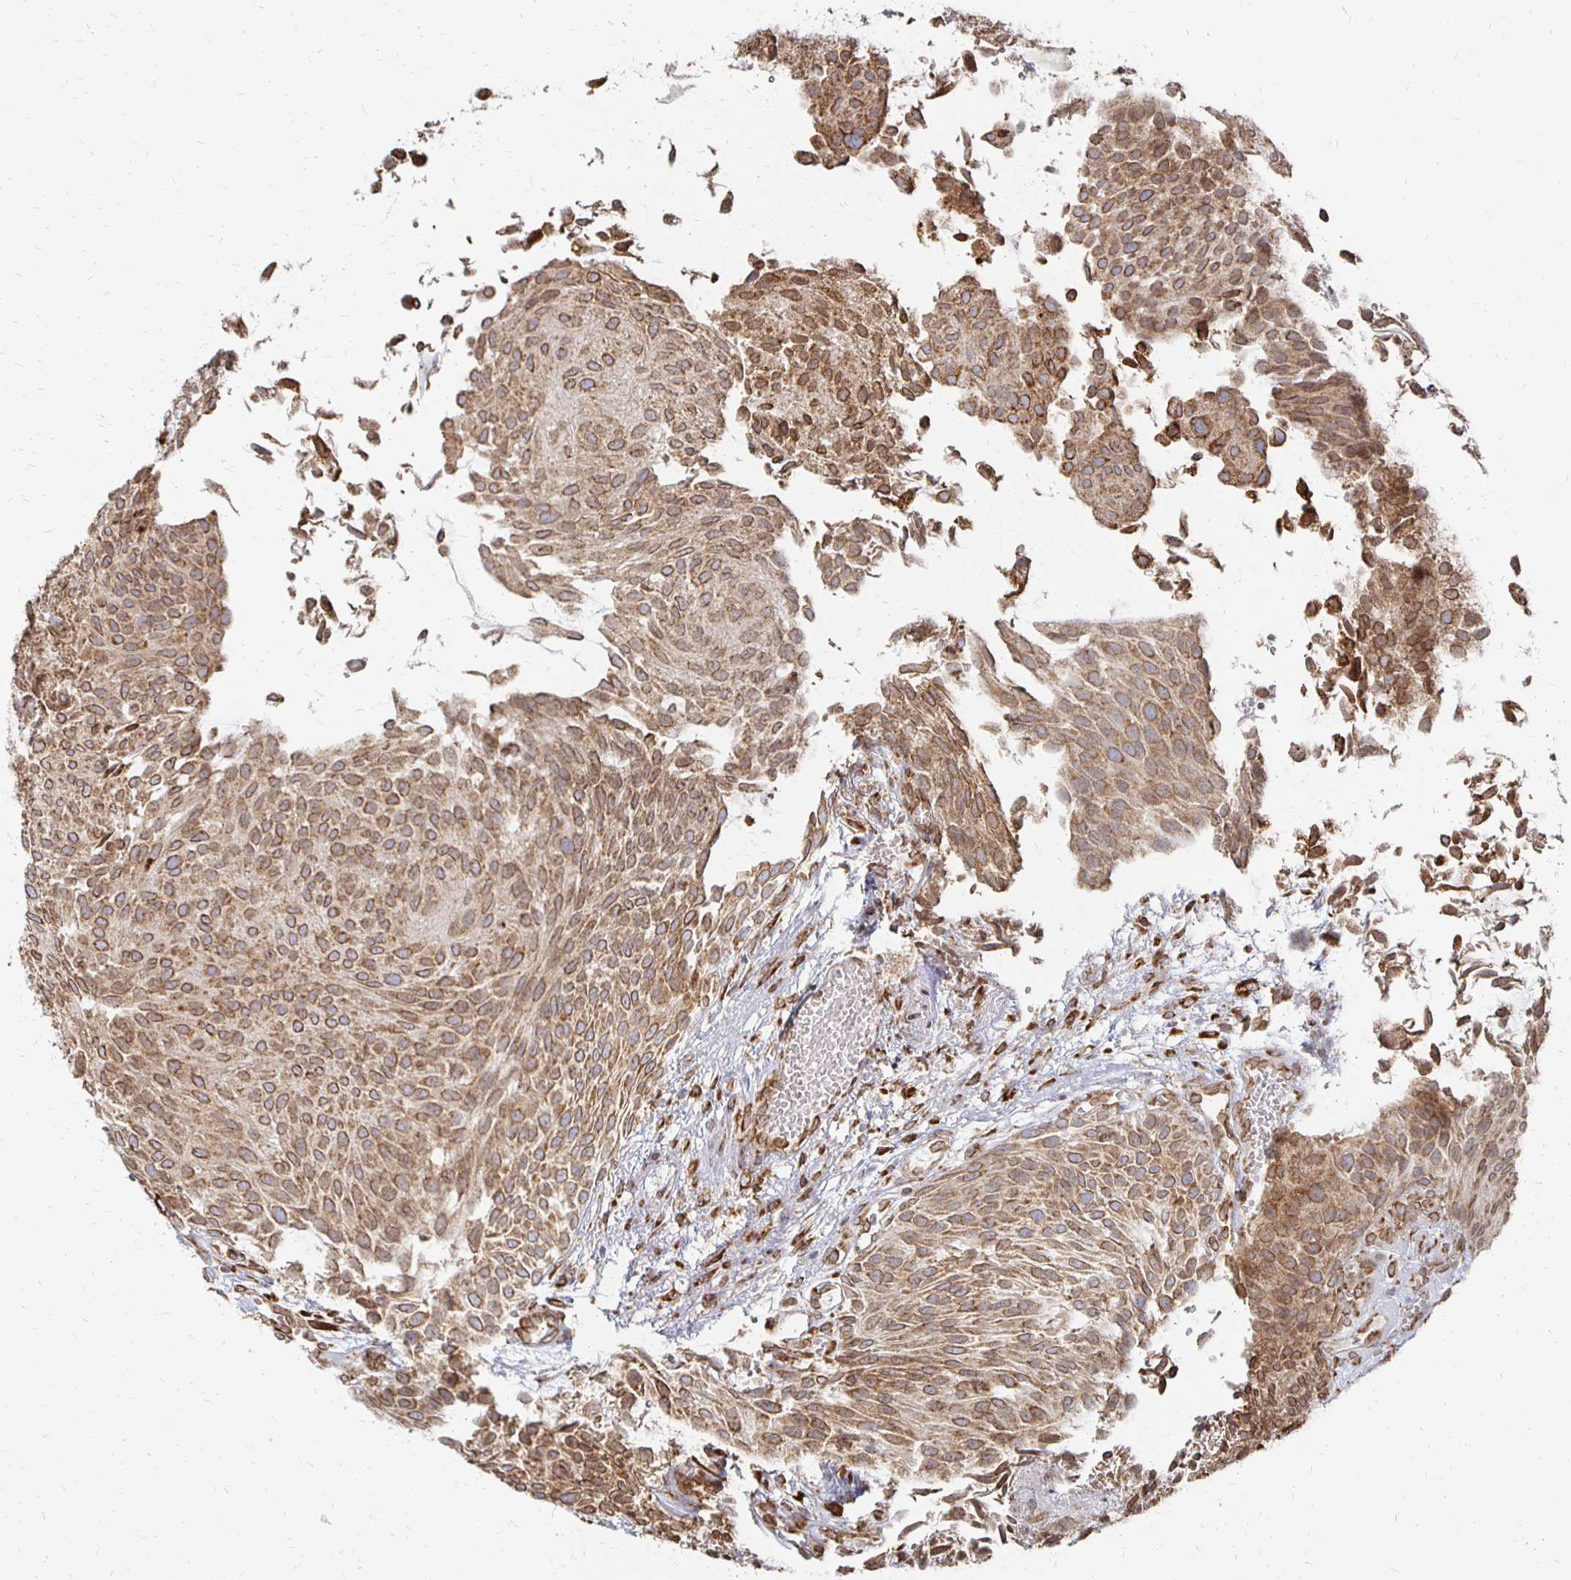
{"staining": {"intensity": "moderate", "quantity": ">75%", "location": "cytoplasmic/membranous,nuclear"}, "tissue": "urothelial cancer", "cell_type": "Tumor cells", "image_type": "cancer", "snomed": [{"axis": "morphology", "description": "Urothelial carcinoma, NOS"}, {"axis": "topography", "description": "Urinary bladder"}], "caption": "Moderate cytoplasmic/membranous and nuclear positivity is appreciated in approximately >75% of tumor cells in transitional cell carcinoma. (brown staining indicates protein expression, while blue staining denotes nuclei).", "gene": "PELI3", "patient": {"sex": "male", "age": 84}}